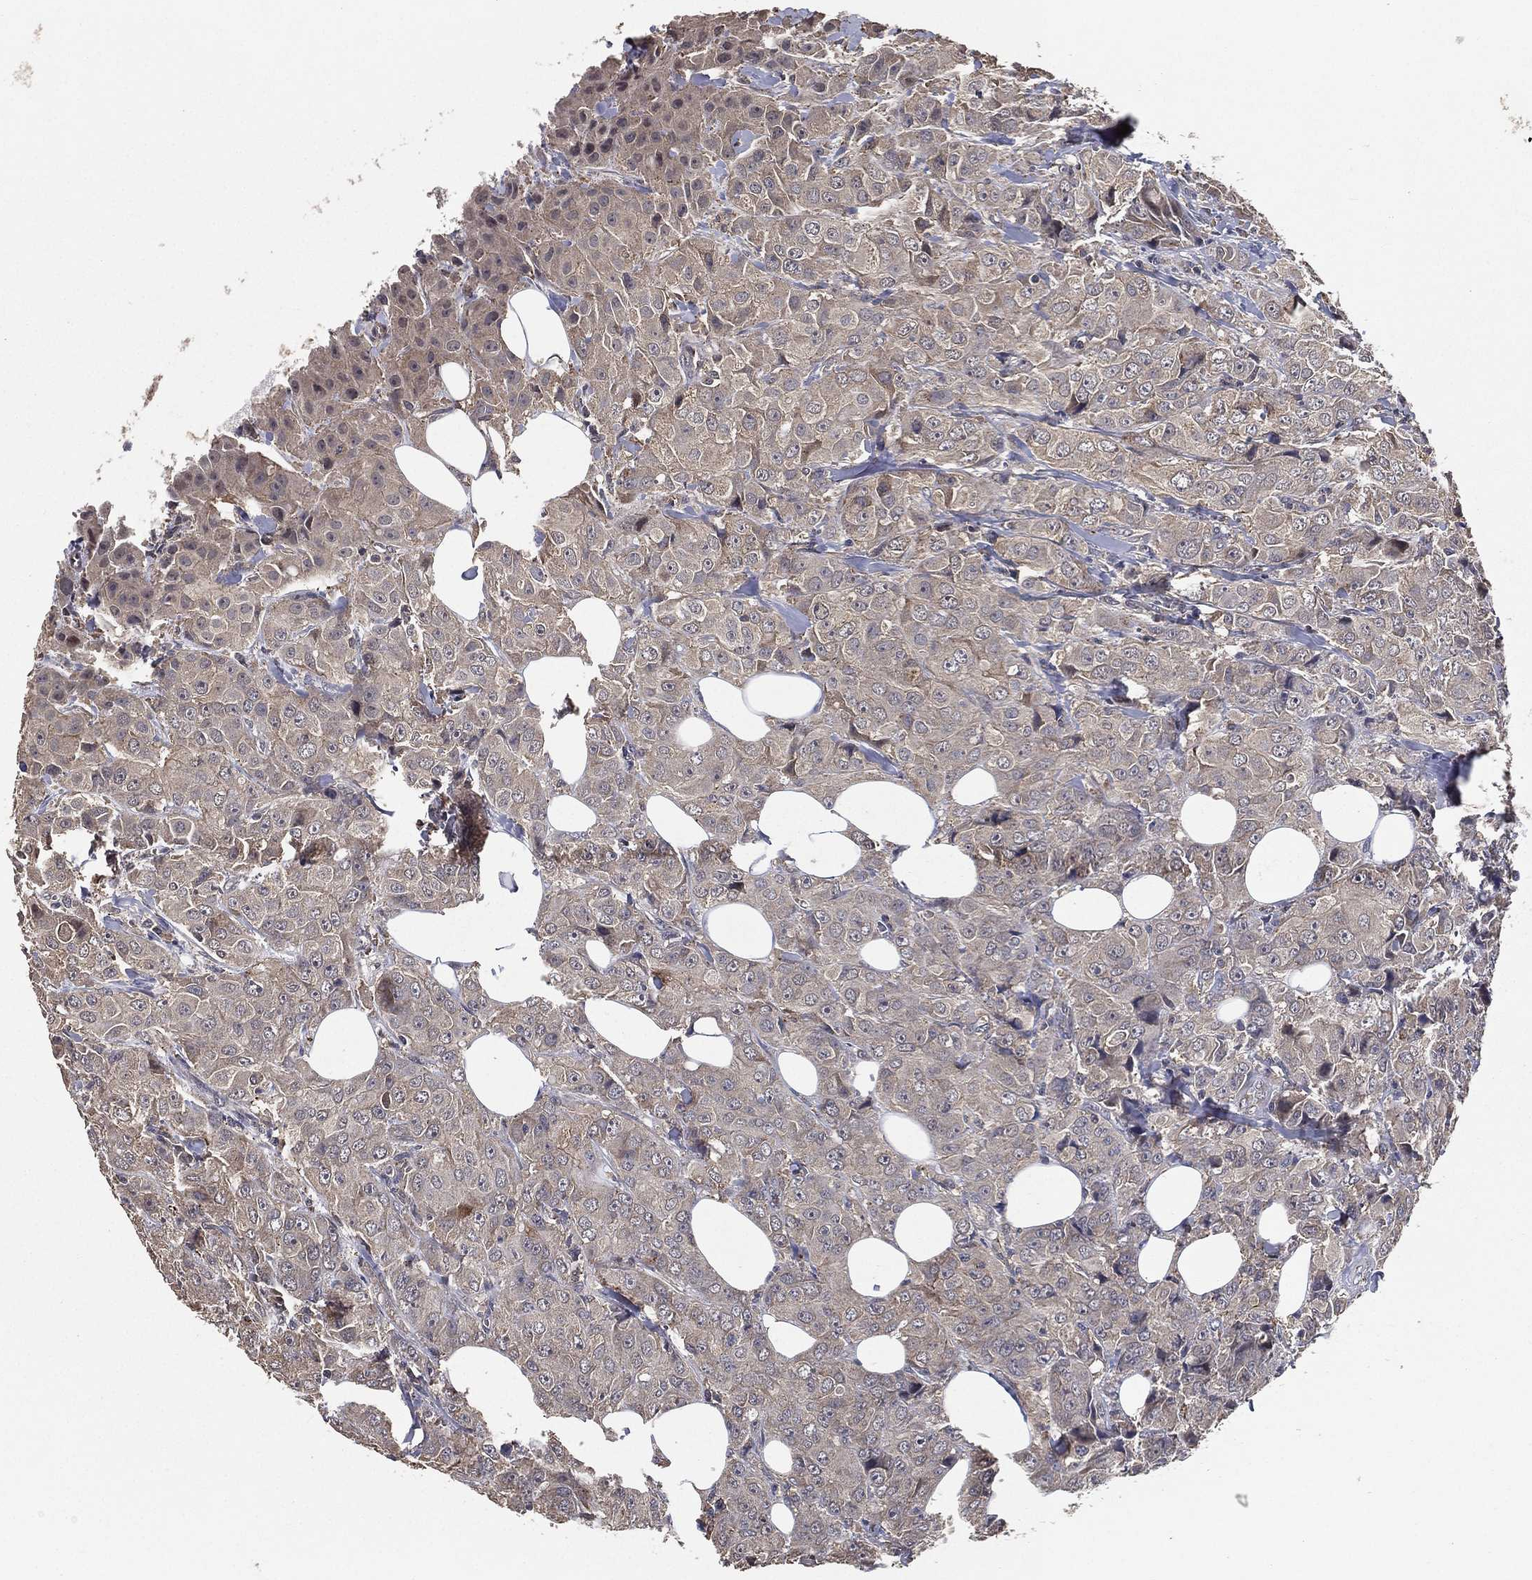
{"staining": {"intensity": "negative", "quantity": "none", "location": "none"}, "tissue": "breast cancer", "cell_type": "Tumor cells", "image_type": "cancer", "snomed": [{"axis": "morphology", "description": "Duct carcinoma"}, {"axis": "topography", "description": "Breast"}], "caption": "DAB immunohistochemical staining of human breast invasive ductal carcinoma demonstrates no significant expression in tumor cells.", "gene": "PCNT", "patient": {"sex": "female", "age": 43}}